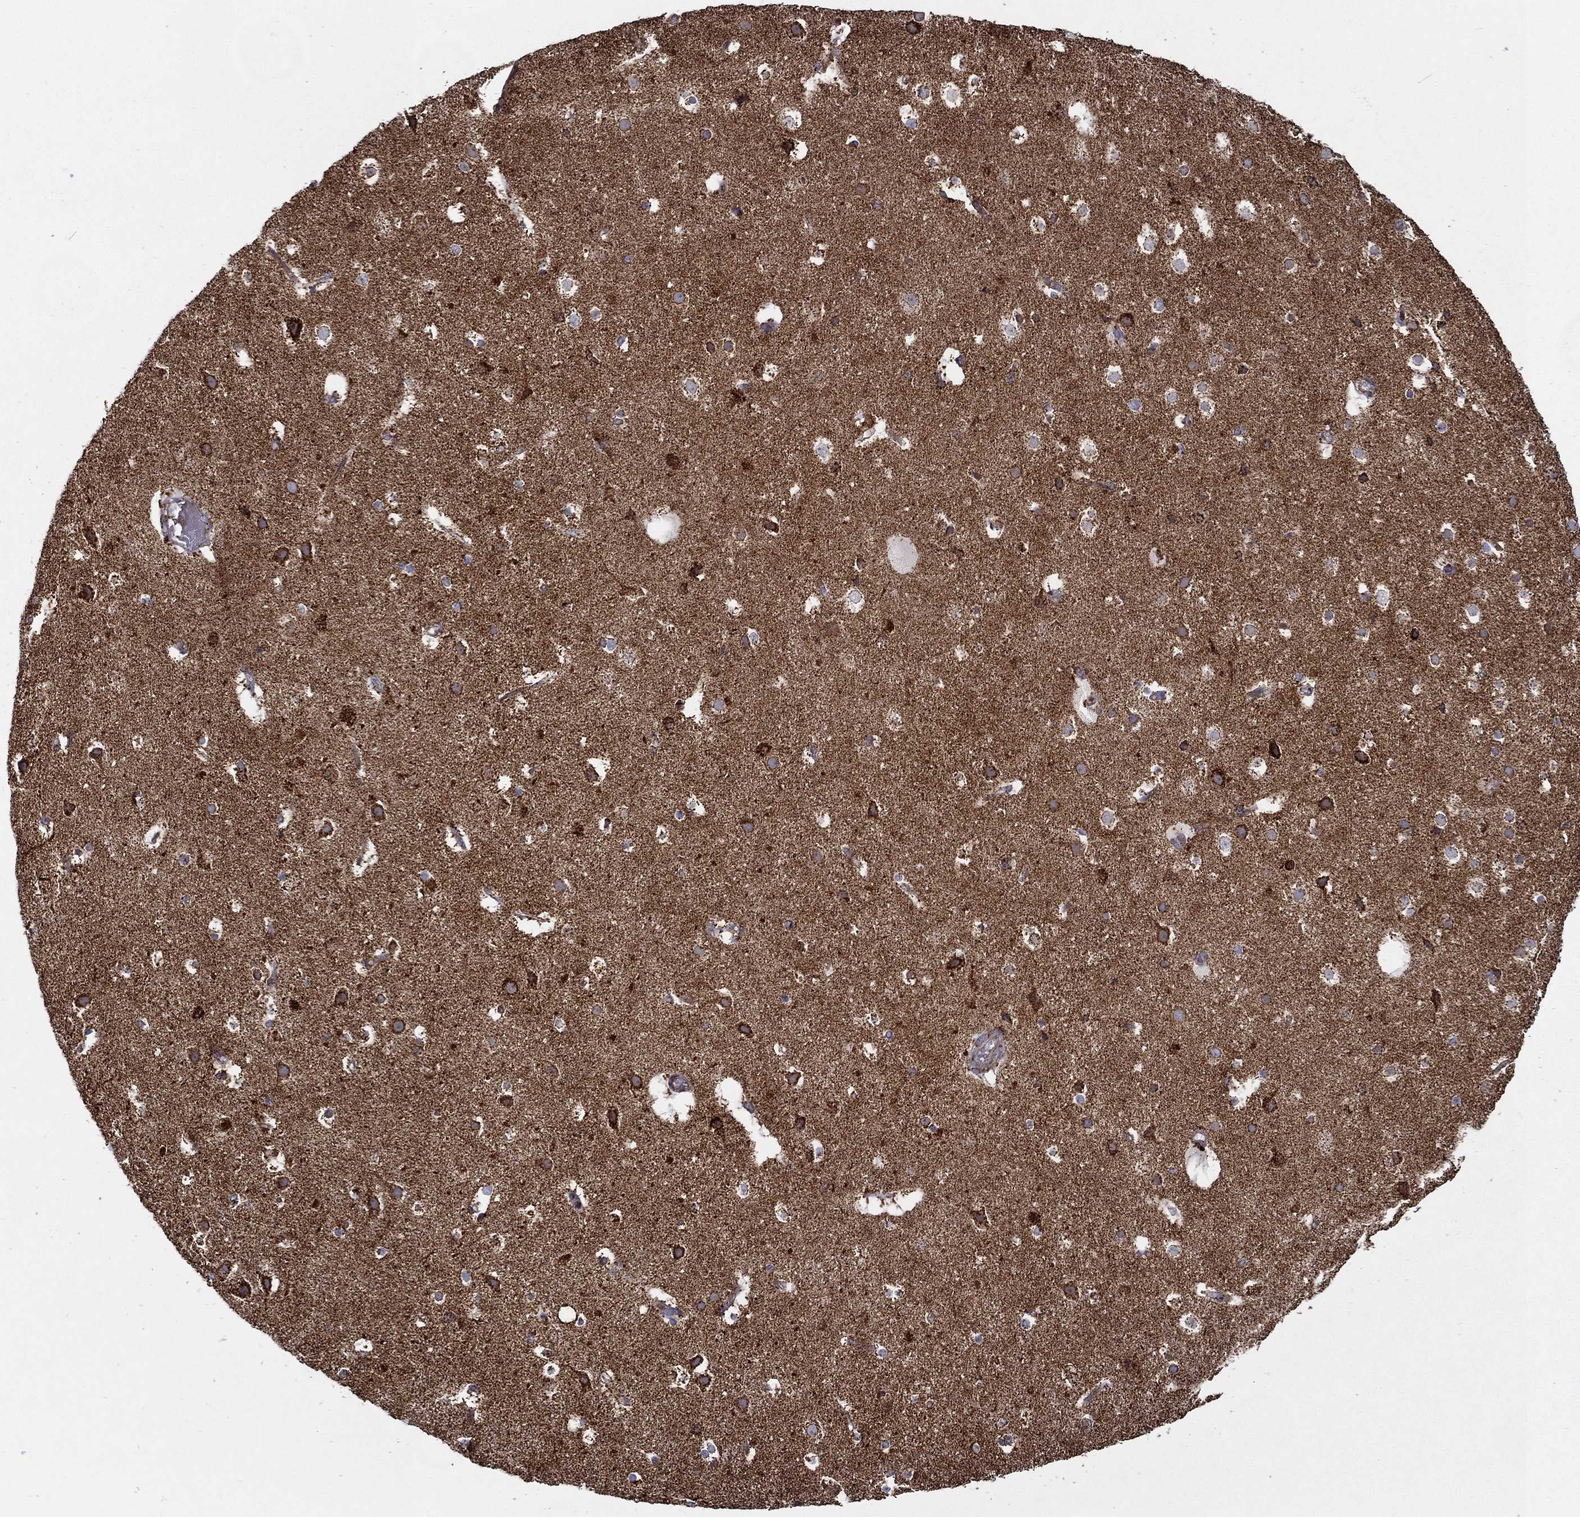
{"staining": {"intensity": "negative", "quantity": "none", "location": "none"}, "tissue": "cerebral cortex", "cell_type": "Endothelial cells", "image_type": "normal", "snomed": [{"axis": "morphology", "description": "Normal tissue, NOS"}, {"axis": "topography", "description": "Cerebral cortex"}], "caption": "High power microscopy micrograph of an immunohistochemistry histopathology image of normal cerebral cortex, revealing no significant staining in endothelial cells.", "gene": "MT", "patient": {"sex": "female", "age": 52}}